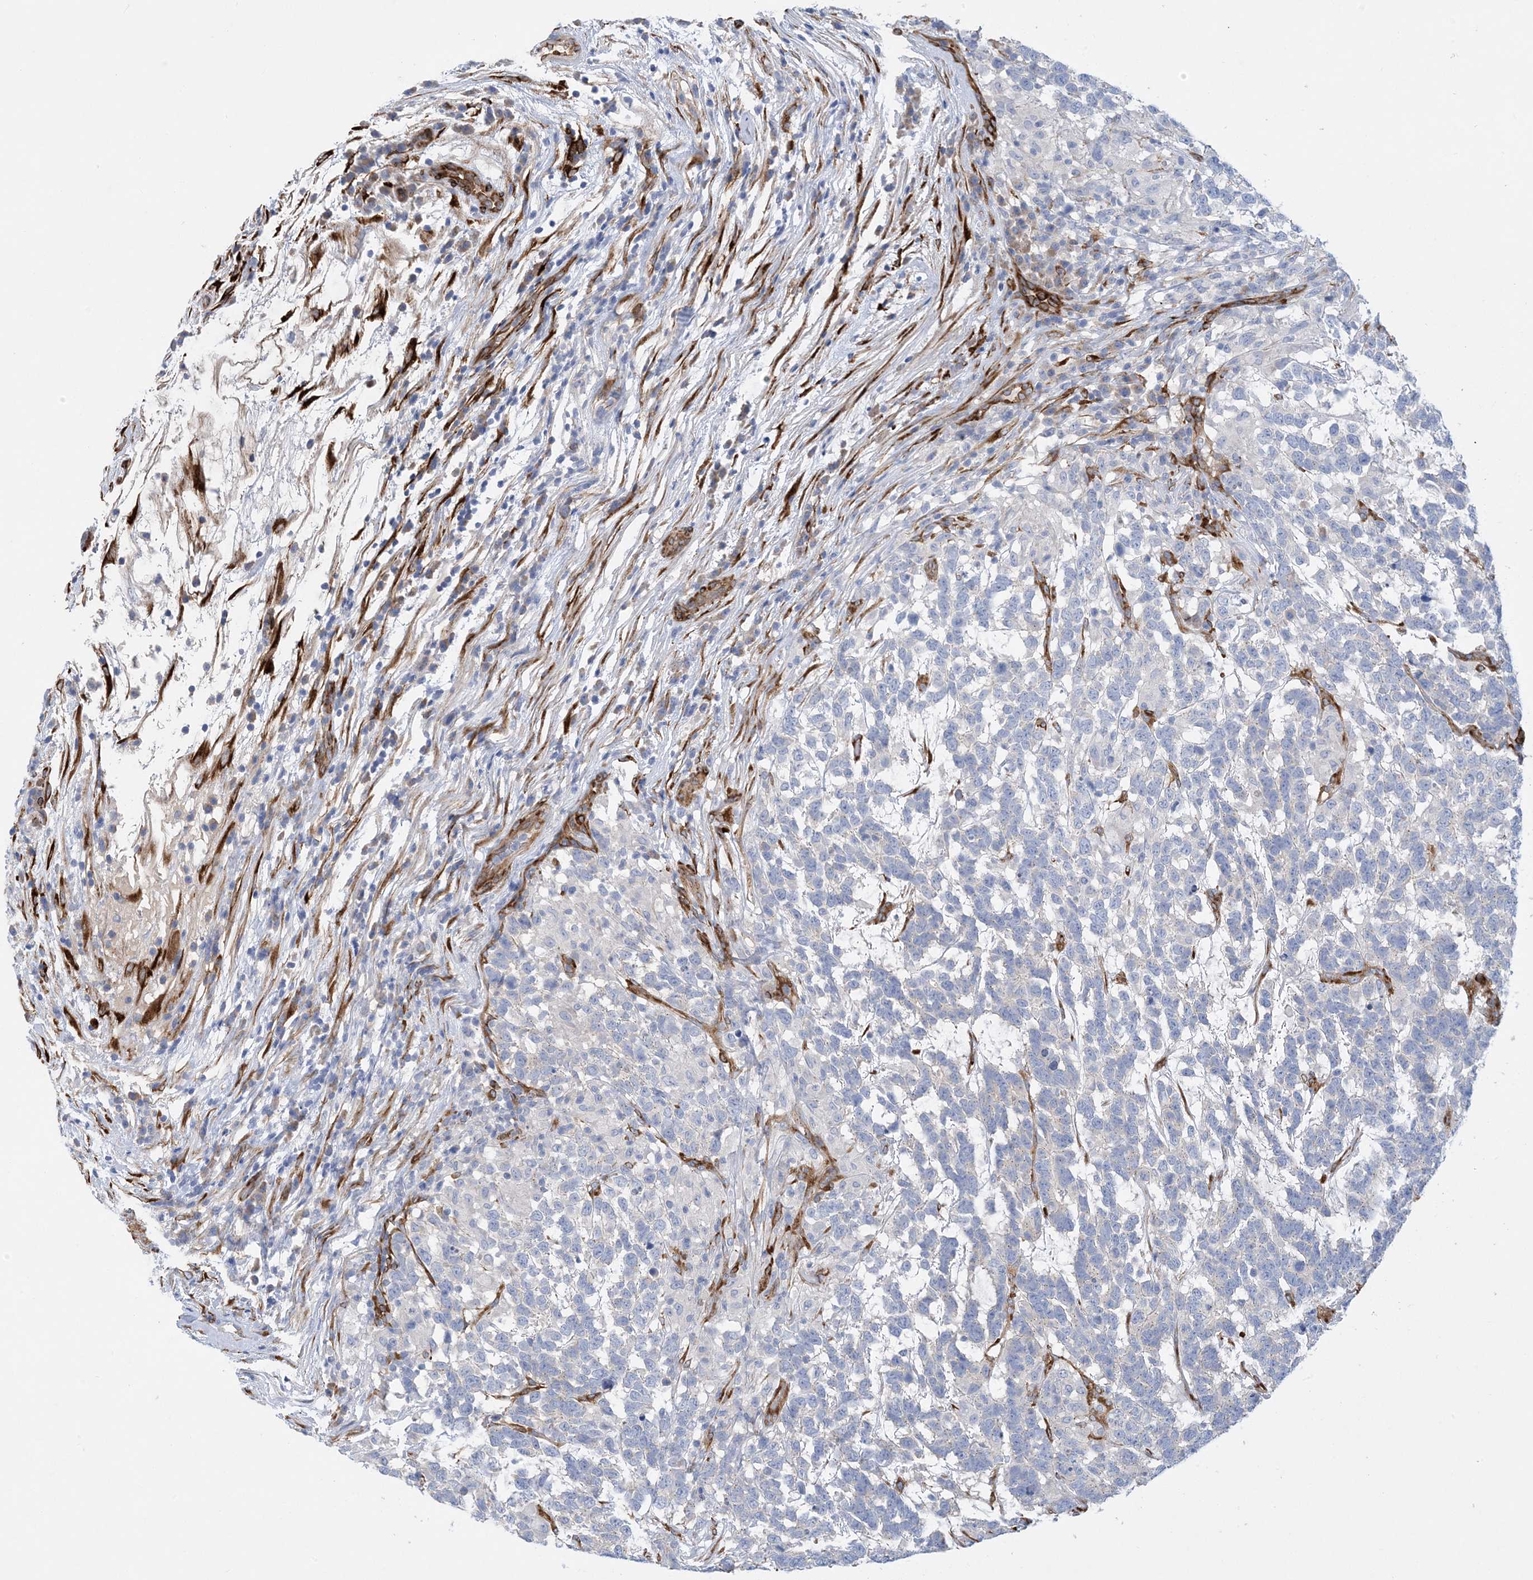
{"staining": {"intensity": "negative", "quantity": "none", "location": "none"}, "tissue": "testis cancer", "cell_type": "Tumor cells", "image_type": "cancer", "snomed": [{"axis": "morphology", "description": "Carcinoma, Embryonal, NOS"}, {"axis": "topography", "description": "Testis"}], "caption": "A photomicrograph of testis embryonal carcinoma stained for a protein demonstrates no brown staining in tumor cells.", "gene": "RBMS3", "patient": {"sex": "male", "age": 26}}